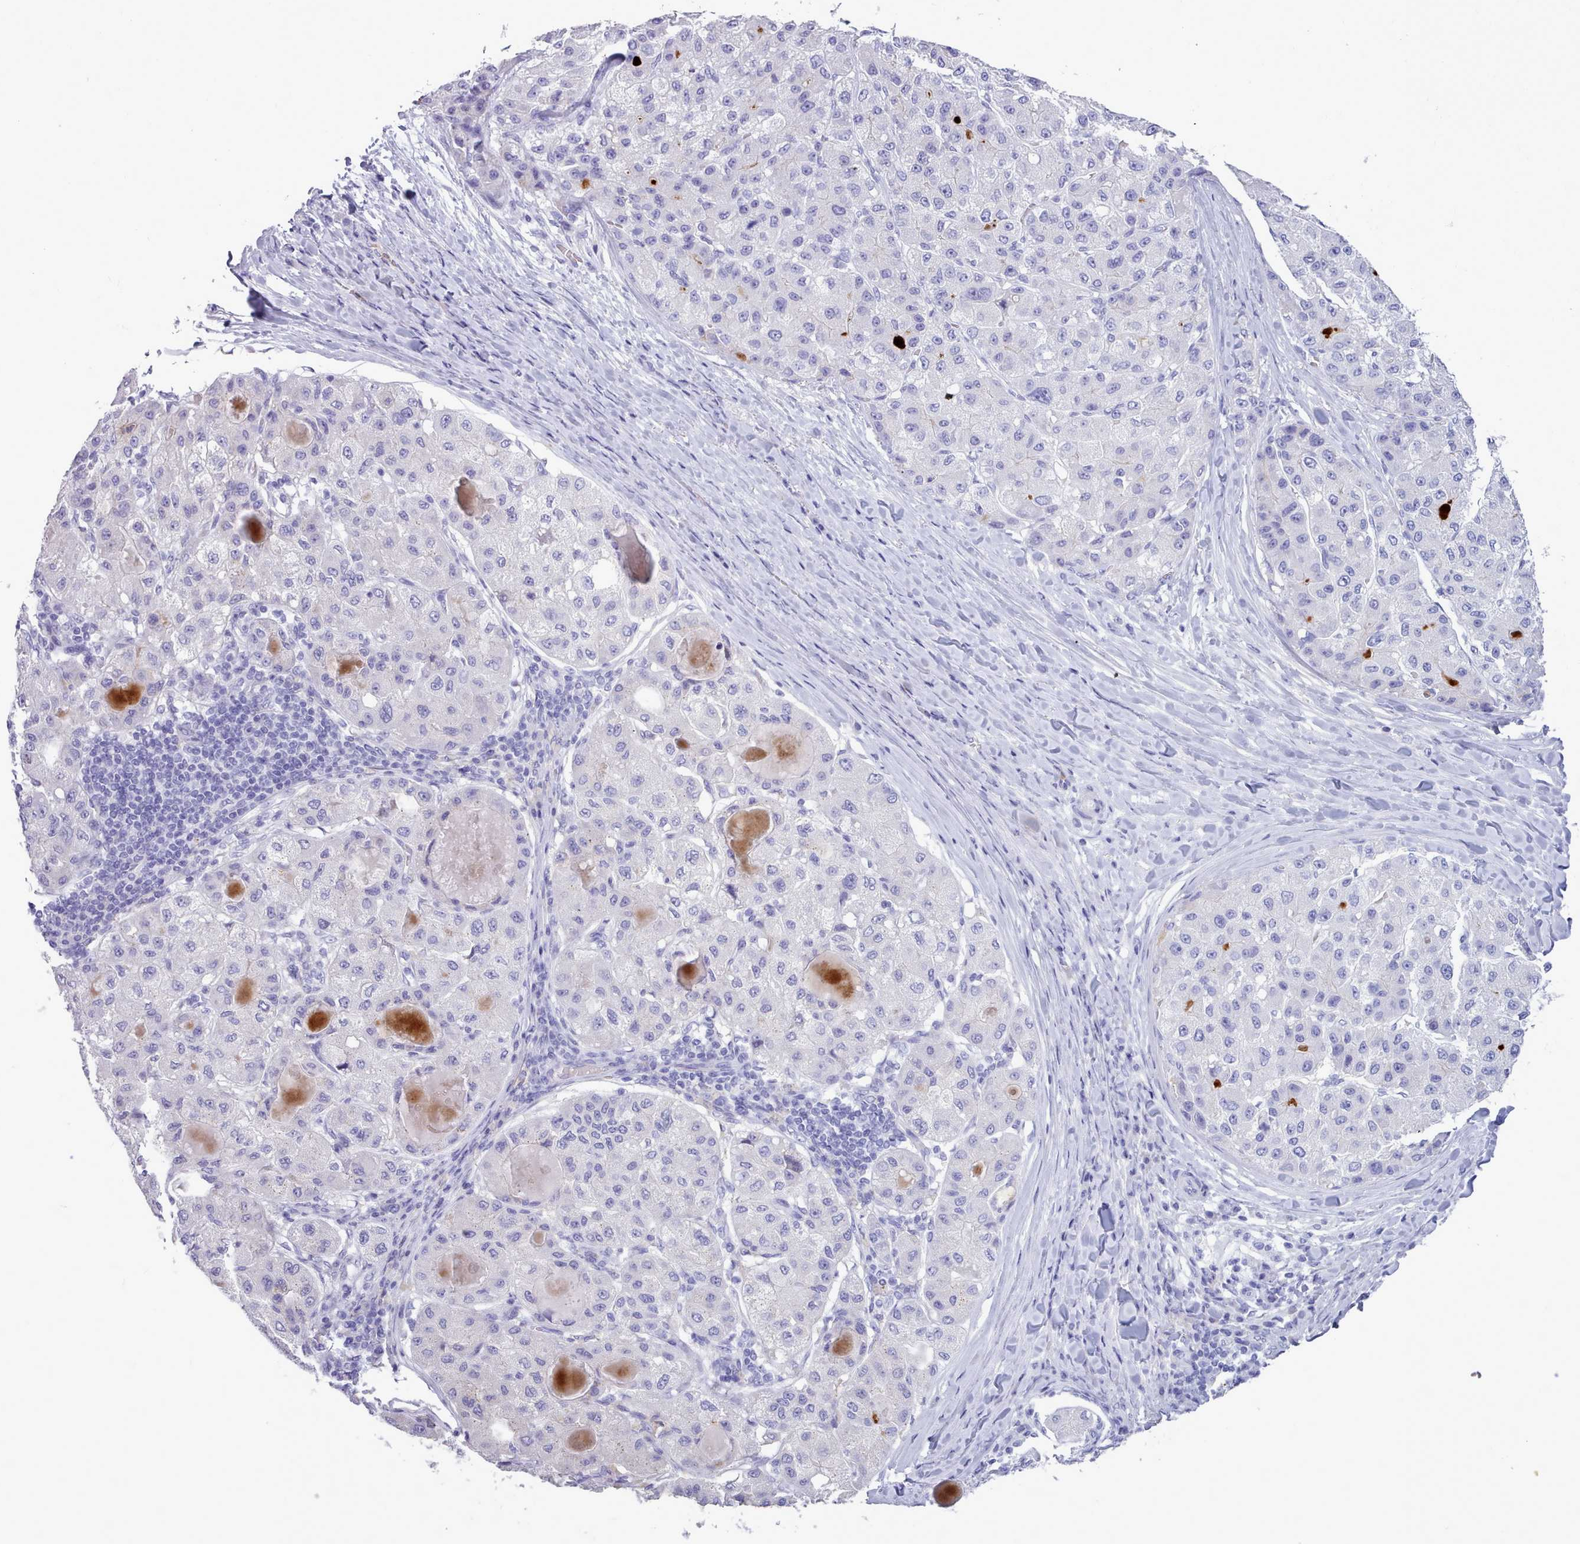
{"staining": {"intensity": "negative", "quantity": "none", "location": "none"}, "tissue": "liver cancer", "cell_type": "Tumor cells", "image_type": "cancer", "snomed": [{"axis": "morphology", "description": "Carcinoma, Hepatocellular, NOS"}, {"axis": "topography", "description": "Liver"}], "caption": "Liver cancer (hepatocellular carcinoma) was stained to show a protein in brown. There is no significant staining in tumor cells. Nuclei are stained in blue.", "gene": "NKX1-2", "patient": {"sex": "male", "age": 80}}